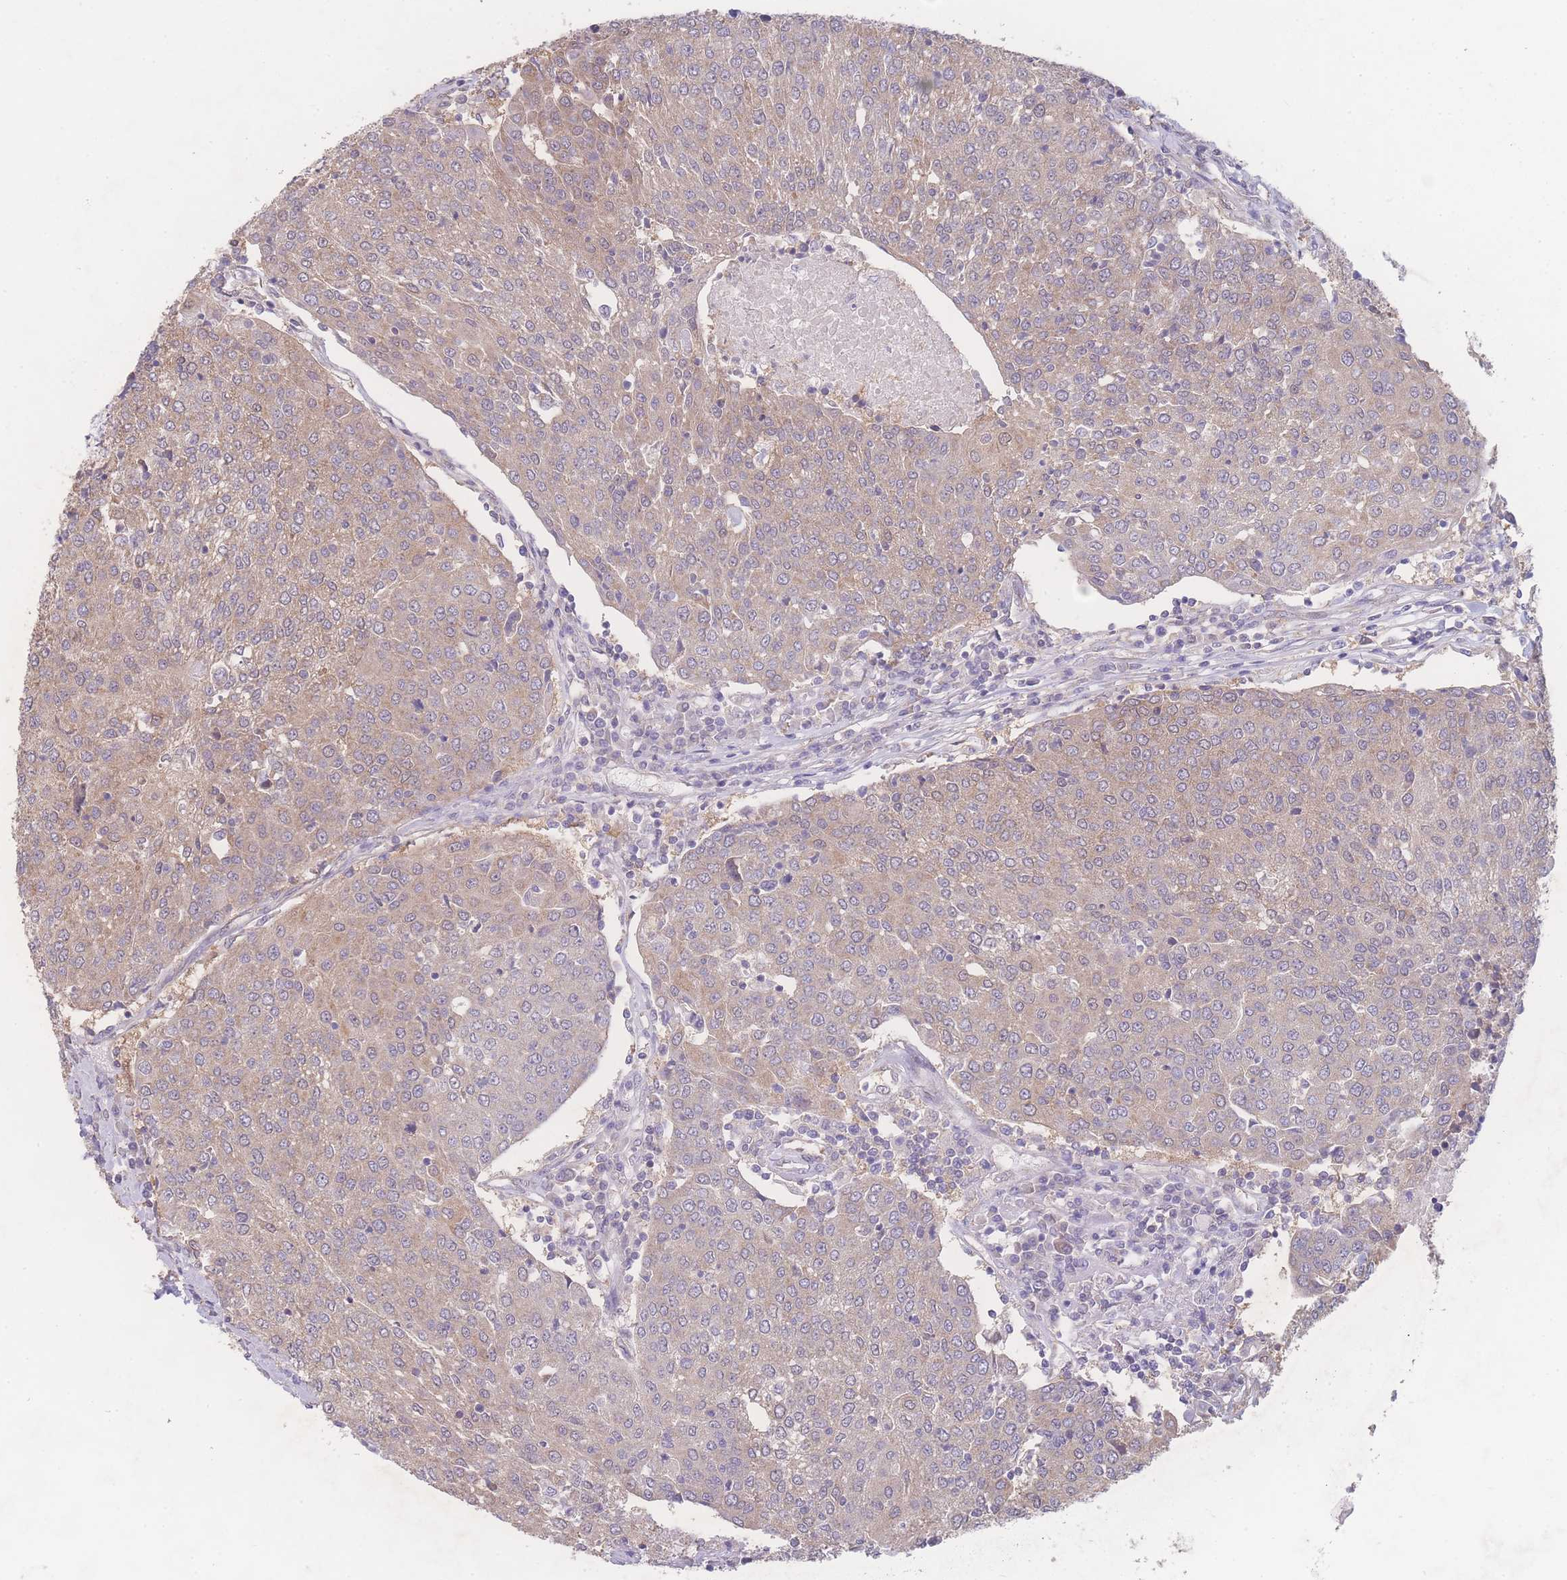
{"staining": {"intensity": "moderate", "quantity": ">75%", "location": "cytoplasmic/membranous"}, "tissue": "urothelial cancer", "cell_type": "Tumor cells", "image_type": "cancer", "snomed": [{"axis": "morphology", "description": "Urothelial carcinoma, High grade"}, {"axis": "topography", "description": "Urinary bladder"}], "caption": "High-grade urothelial carcinoma stained for a protein (brown) exhibits moderate cytoplasmic/membranous positive expression in about >75% of tumor cells.", "gene": "GIPR", "patient": {"sex": "female", "age": 85}}